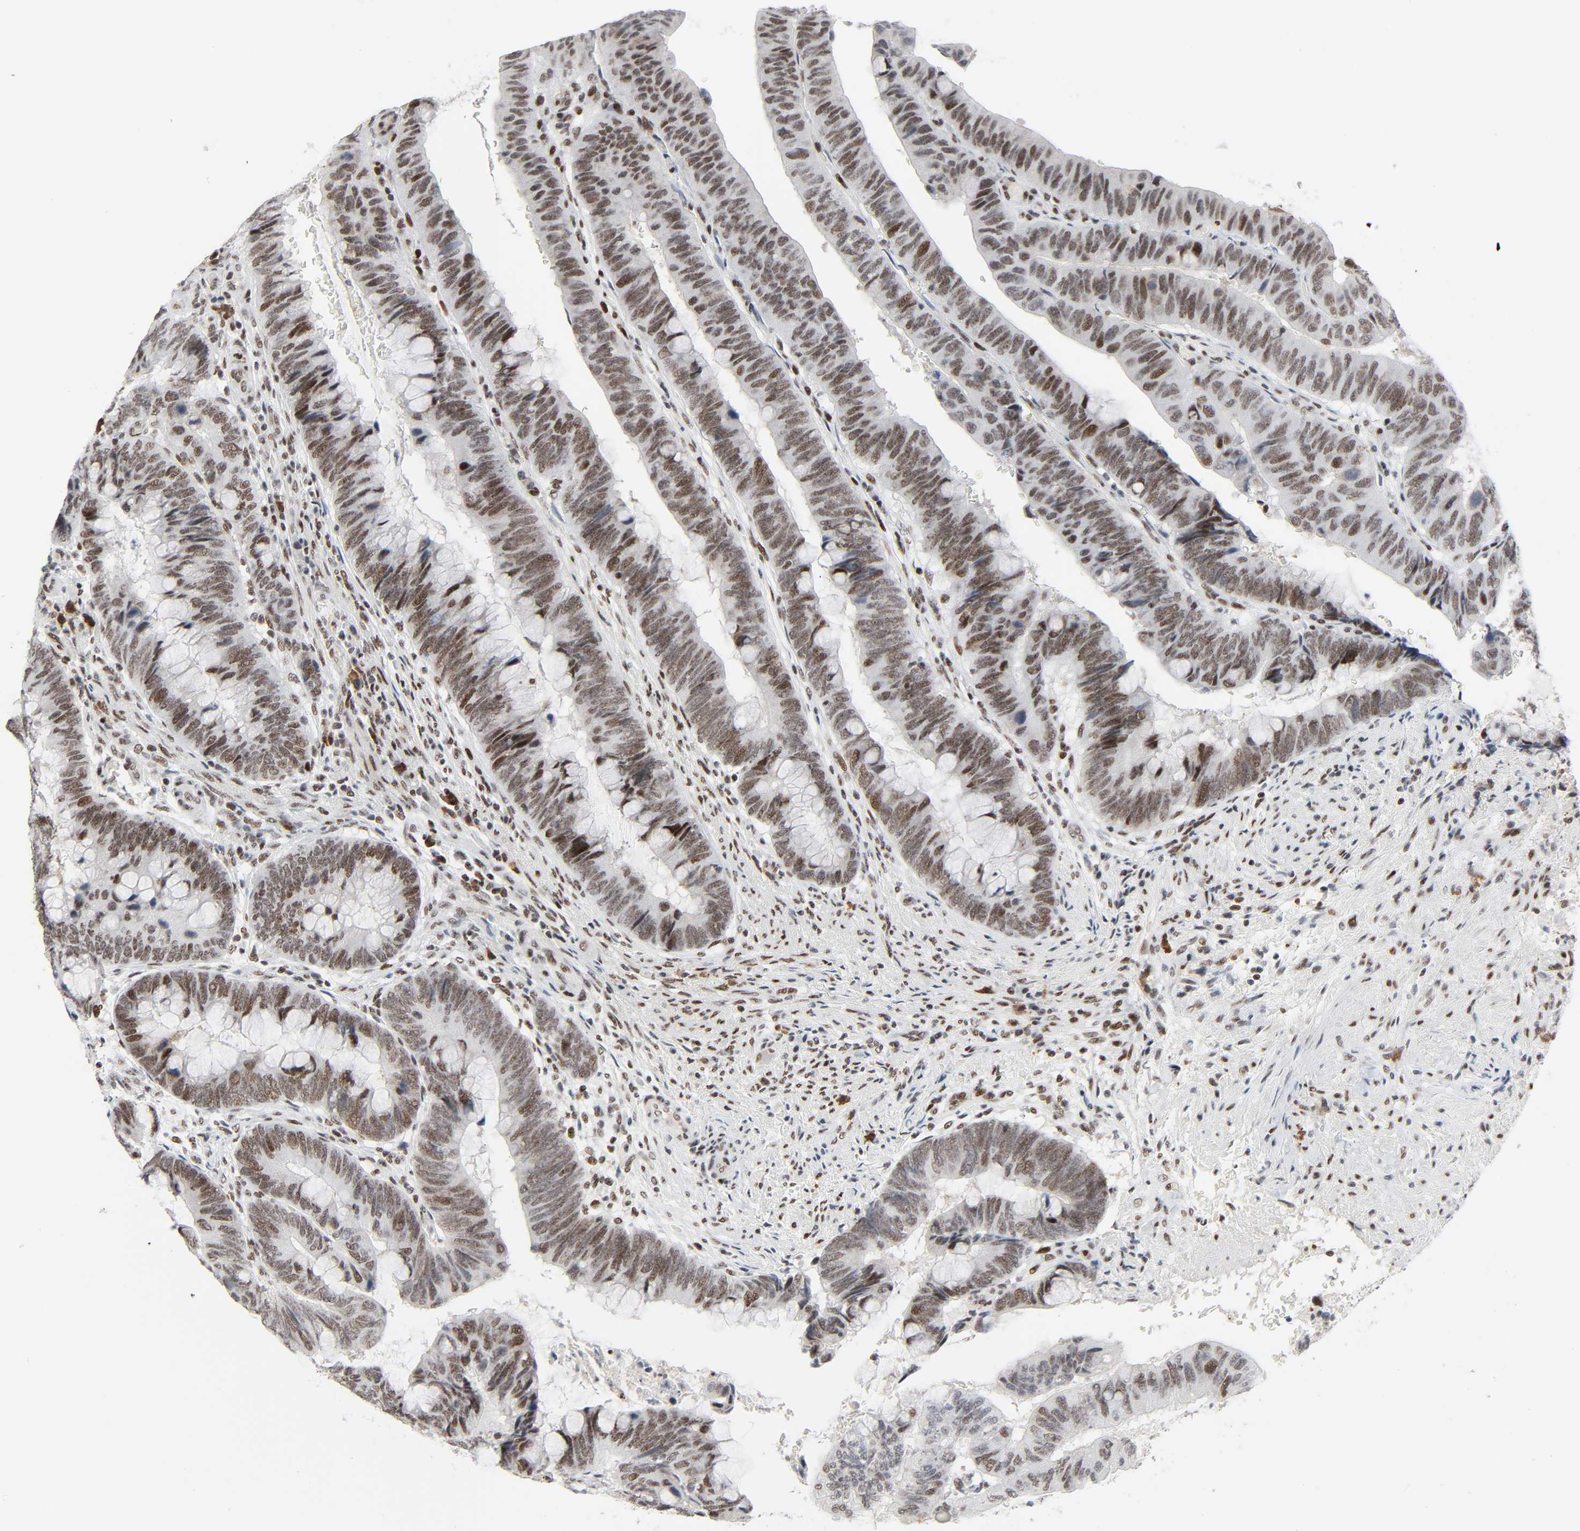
{"staining": {"intensity": "moderate", "quantity": ">75%", "location": "nuclear"}, "tissue": "colorectal cancer", "cell_type": "Tumor cells", "image_type": "cancer", "snomed": [{"axis": "morphology", "description": "Normal tissue, NOS"}, {"axis": "morphology", "description": "Adenocarcinoma, NOS"}, {"axis": "topography", "description": "Rectum"}], "caption": "Adenocarcinoma (colorectal) tissue reveals moderate nuclear expression in approximately >75% of tumor cells", "gene": "CREBBP", "patient": {"sex": "male", "age": 92}}